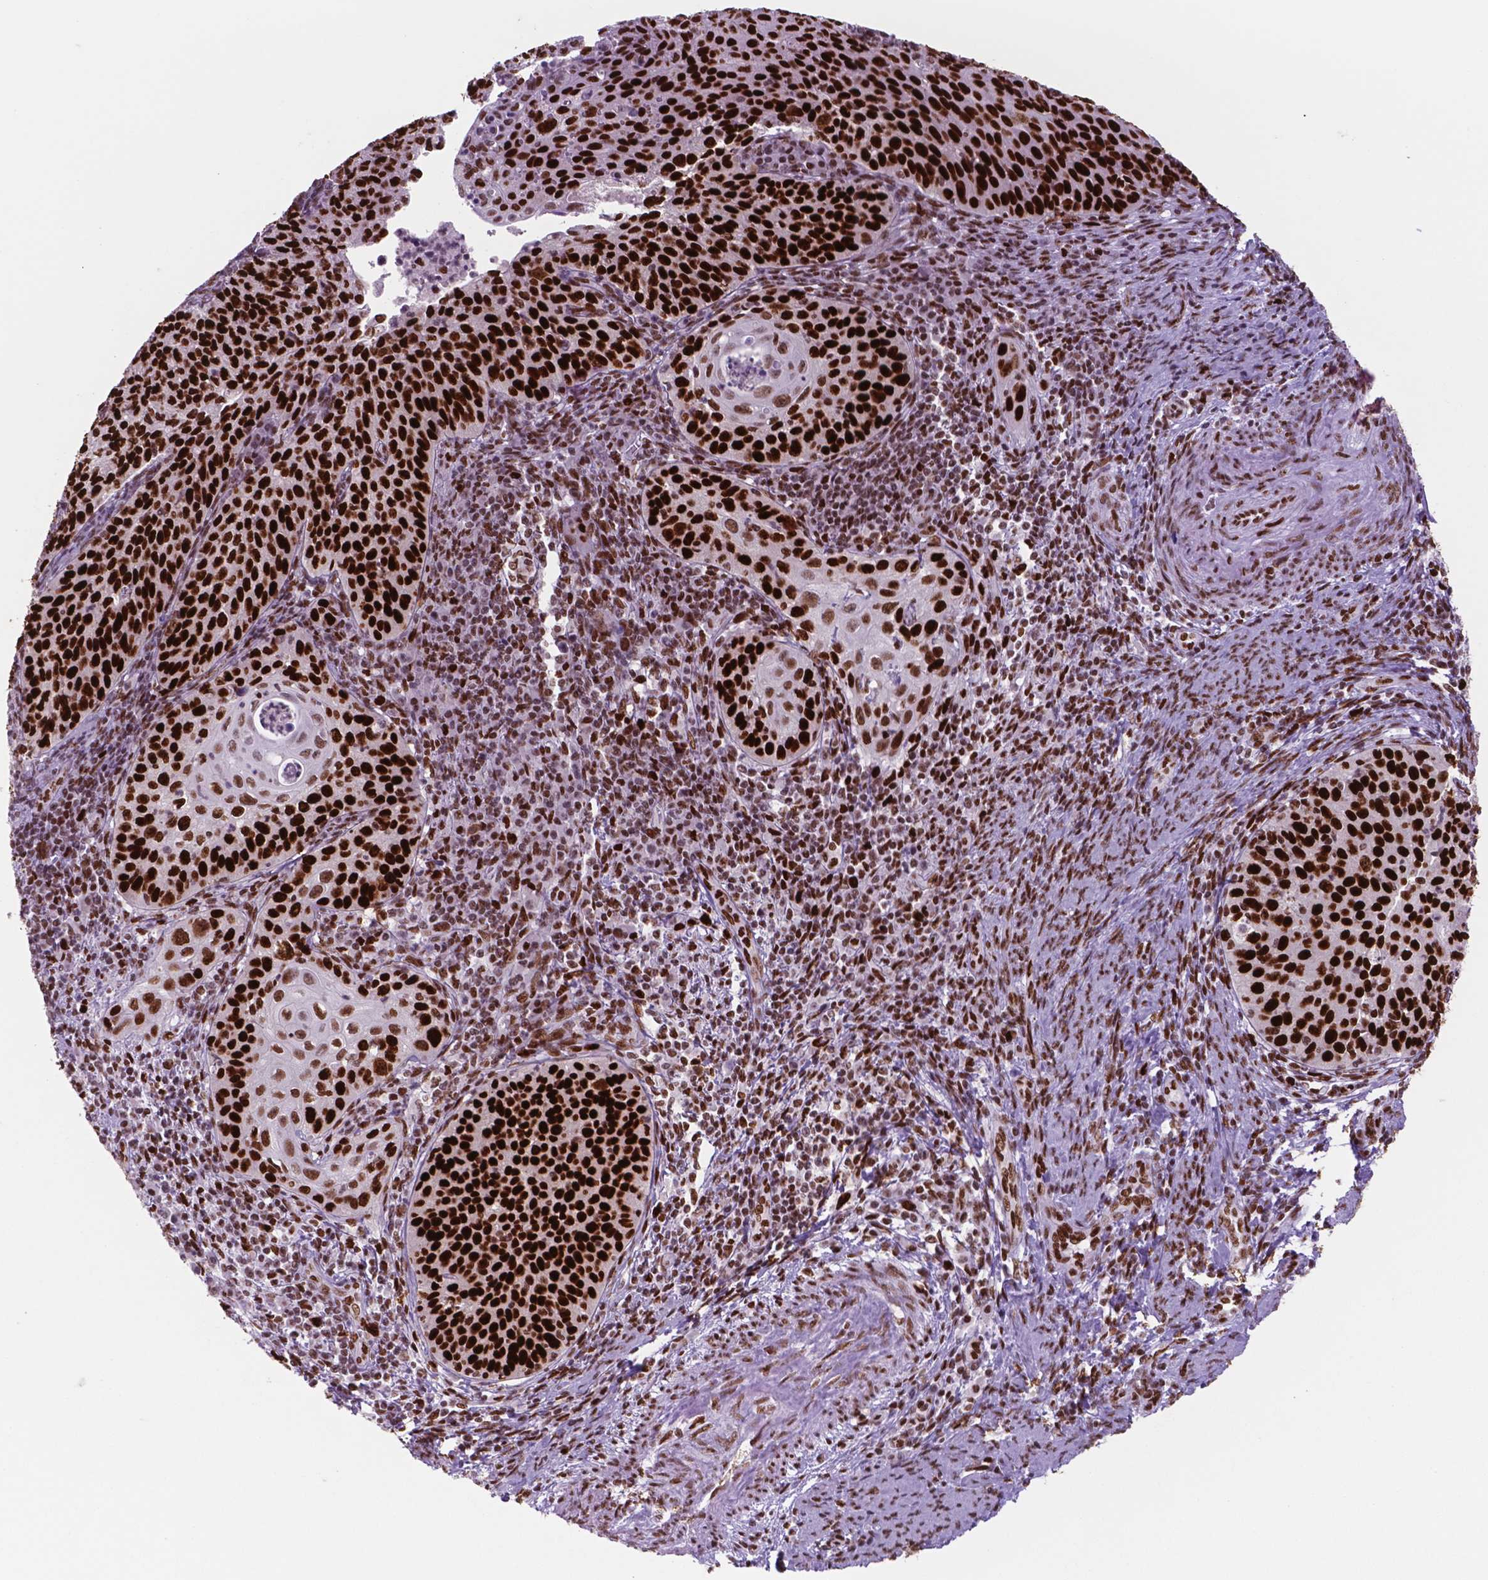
{"staining": {"intensity": "strong", "quantity": ">75%", "location": "nuclear"}, "tissue": "cervical cancer", "cell_type": "Tumor cells", "image_type": "cancer", "snomed": [{"axis": "morphology", "description": "Squamous cell carcinoma, NOS"}, {"axis": "topography", "description": "Cervix"}], "caption": "Squamous cell carcinoma (cervical) was stained to show a protein in brown. There is high levels of strong nuclear staining in approximately >75% of tumor cells.", "gene": "MSH6", "patient": {"sex": "female", "age": 30}}